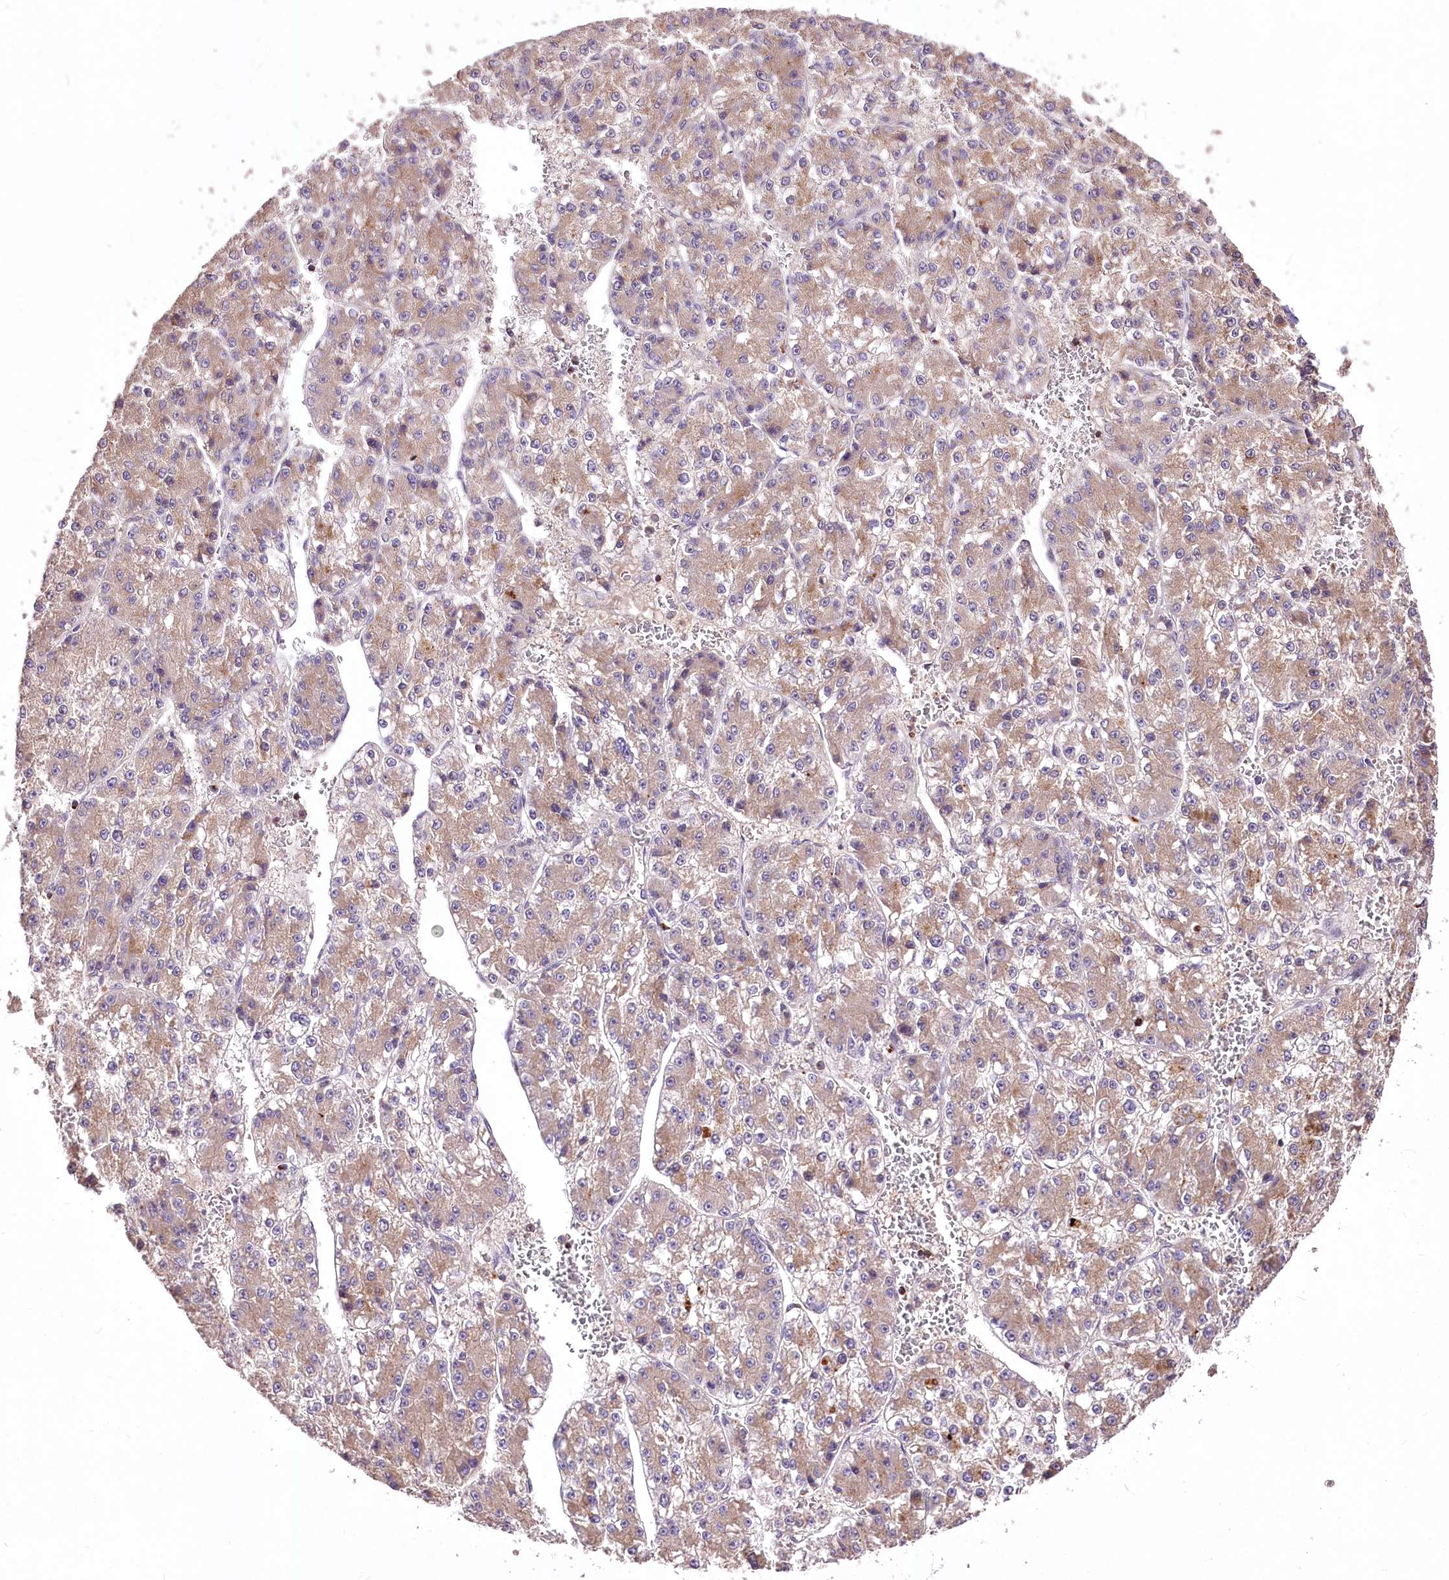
{"staining": {"intensity": "weak", "quantity": "25%-75%", "location": "cytoplasmic/membranous"}, "tissue": "liver cancer", "cell_type": "Tumor cells", "image_type": "cancer", "snomed": [{"axis": "morphology", "description": "Carcinoma, Hepatocellular, NOS"}, {"axis": "topography", "description": "Liver"}], "caption": "The immunohistochemical stain shows weak cytoplasmic/membranous staining in tumor cells of liver cancer tissue.", "gene": "SERGEF", "patient": {"sex": "female", "age": 73}}